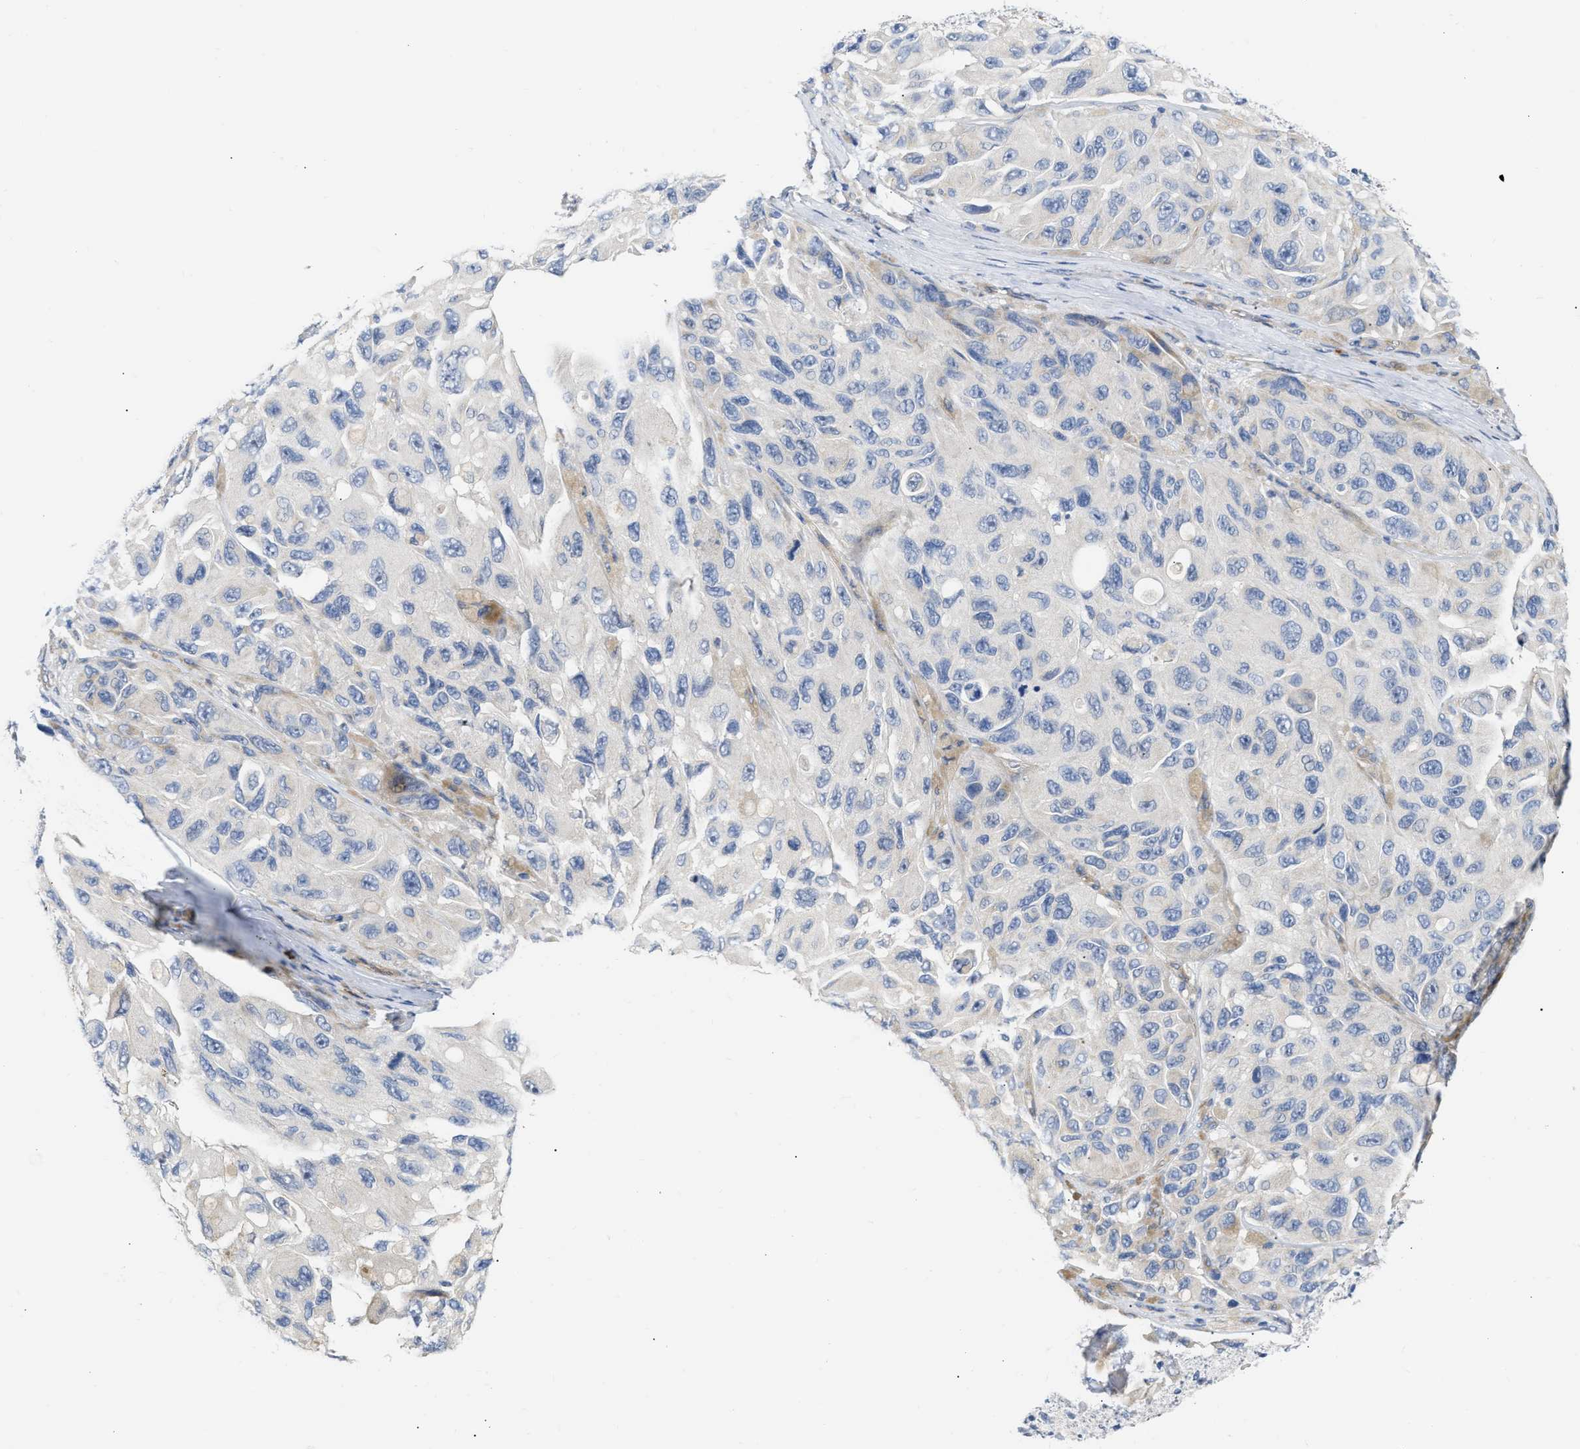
{"staining": {"intensity": "negative", "quantity": "none", "location": "none"}, "tissue": "melanoma", "cell_type": "Tumor cells", "image_type": "cancer", "snomed": [{"axis": "morphology", "description": "Malignant melanoma, NOS"}, {"axis": "topography", "description": "Skin"}], "caption": "This is an immunohistochemistry histopathology image of human melanoma. There is no expression in tumor cells.", "gene": "FHL1", "patient": {"sex": "female", "age": 73}}